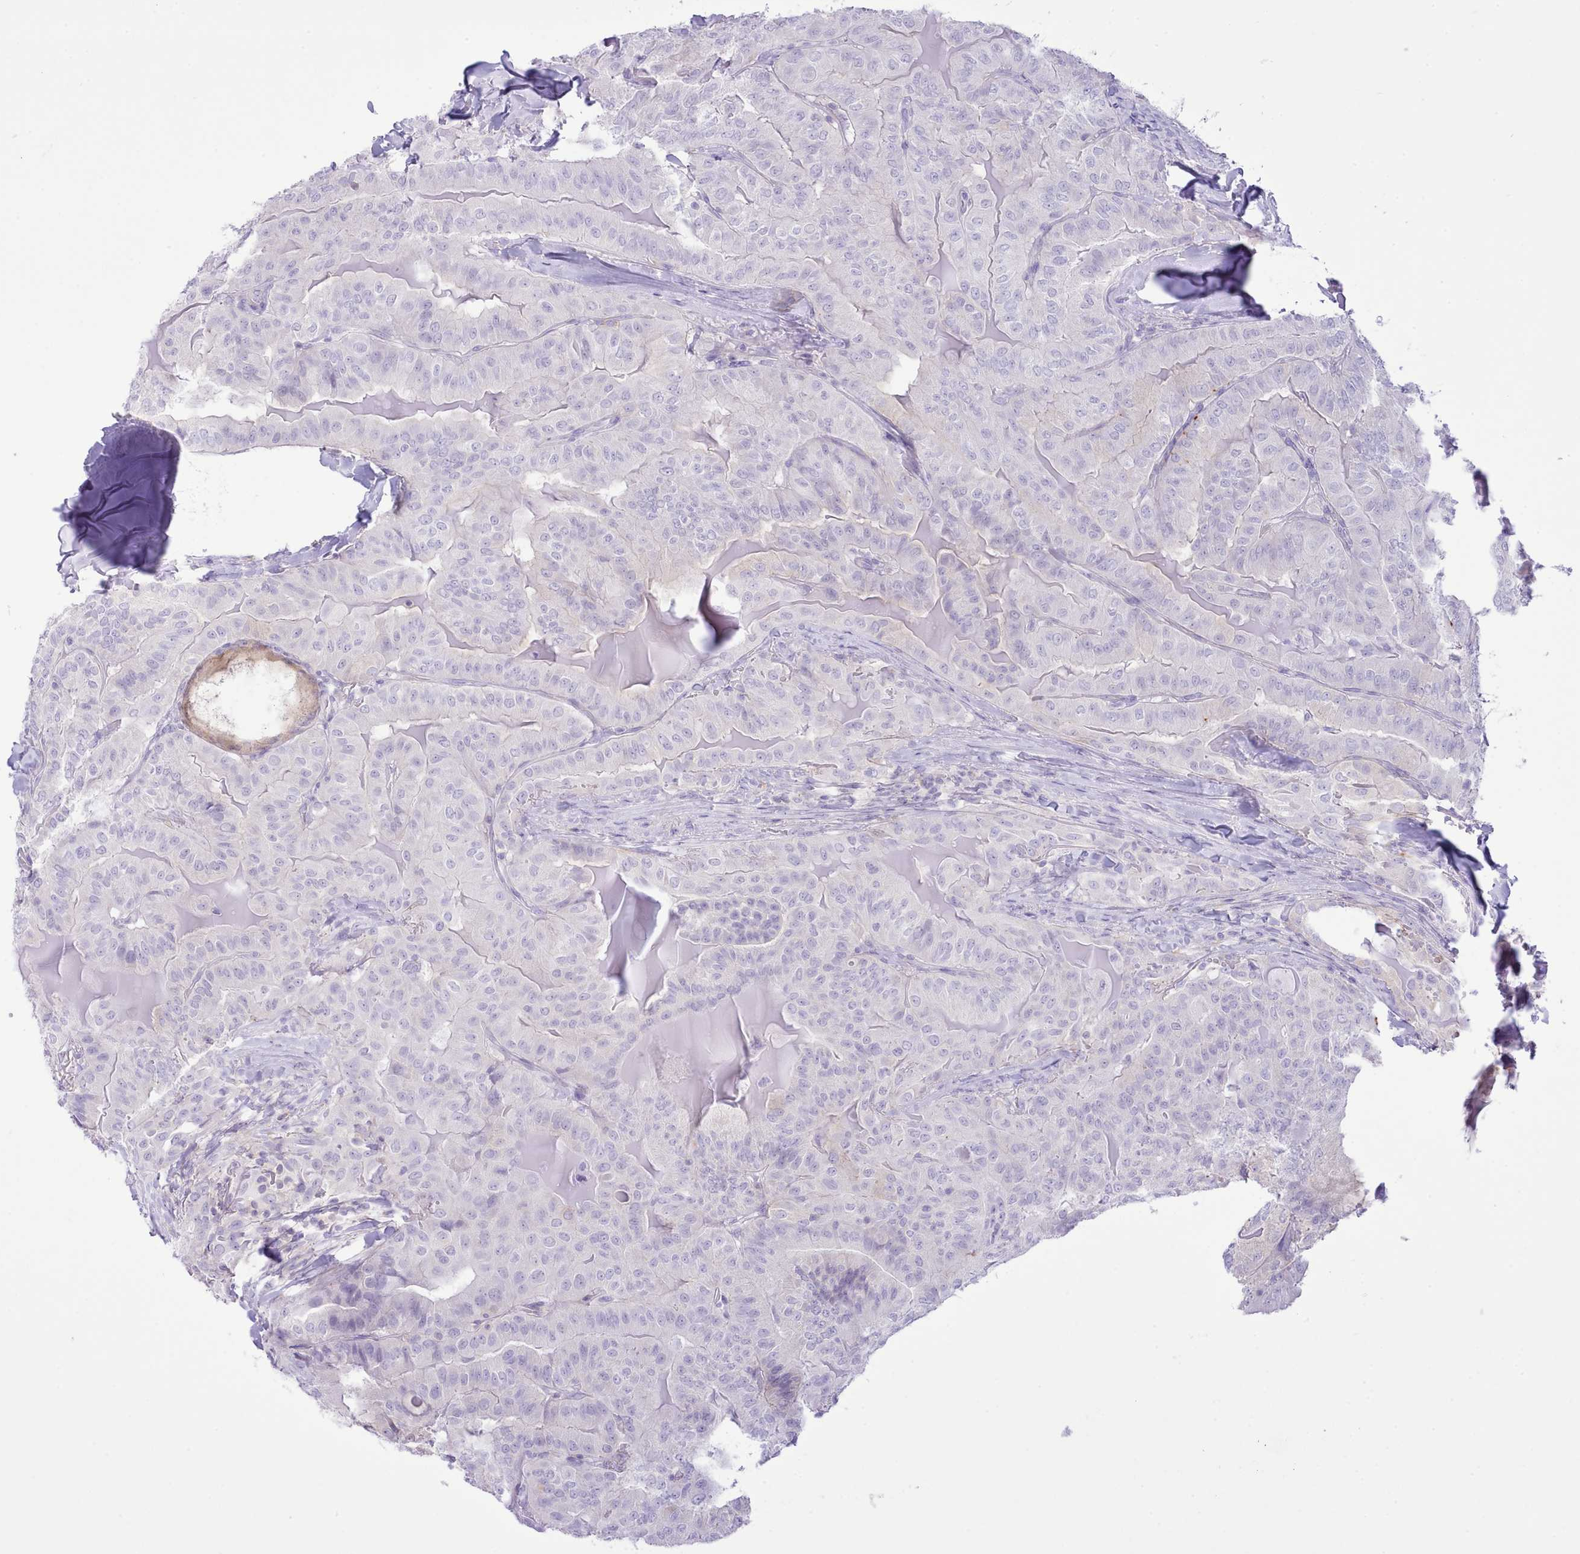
{"staining": {"intensity": "negative", "quantity": "none", "location": "none"}, "tissue": "thyroid cancer", "cell_type": "Tumor cells", "image_type": "cancer", "snomed": [{"axis": "morphology", "description": "Papillary adenocarcinoma, NOS"}, {"axis": "topography", "description": "Thyroid gland"}], "caption": "Immunohistochemistry (IHC) photomicrograph of neoplastic tissue: human papillary adenocarcinoma (thyroid) stained with DAB (3,3'-diaminobenzidine) displays no significant protein staining in tumor cells.", "gene": "MDFI", "patient": {"sex": "female", "age": 68}}